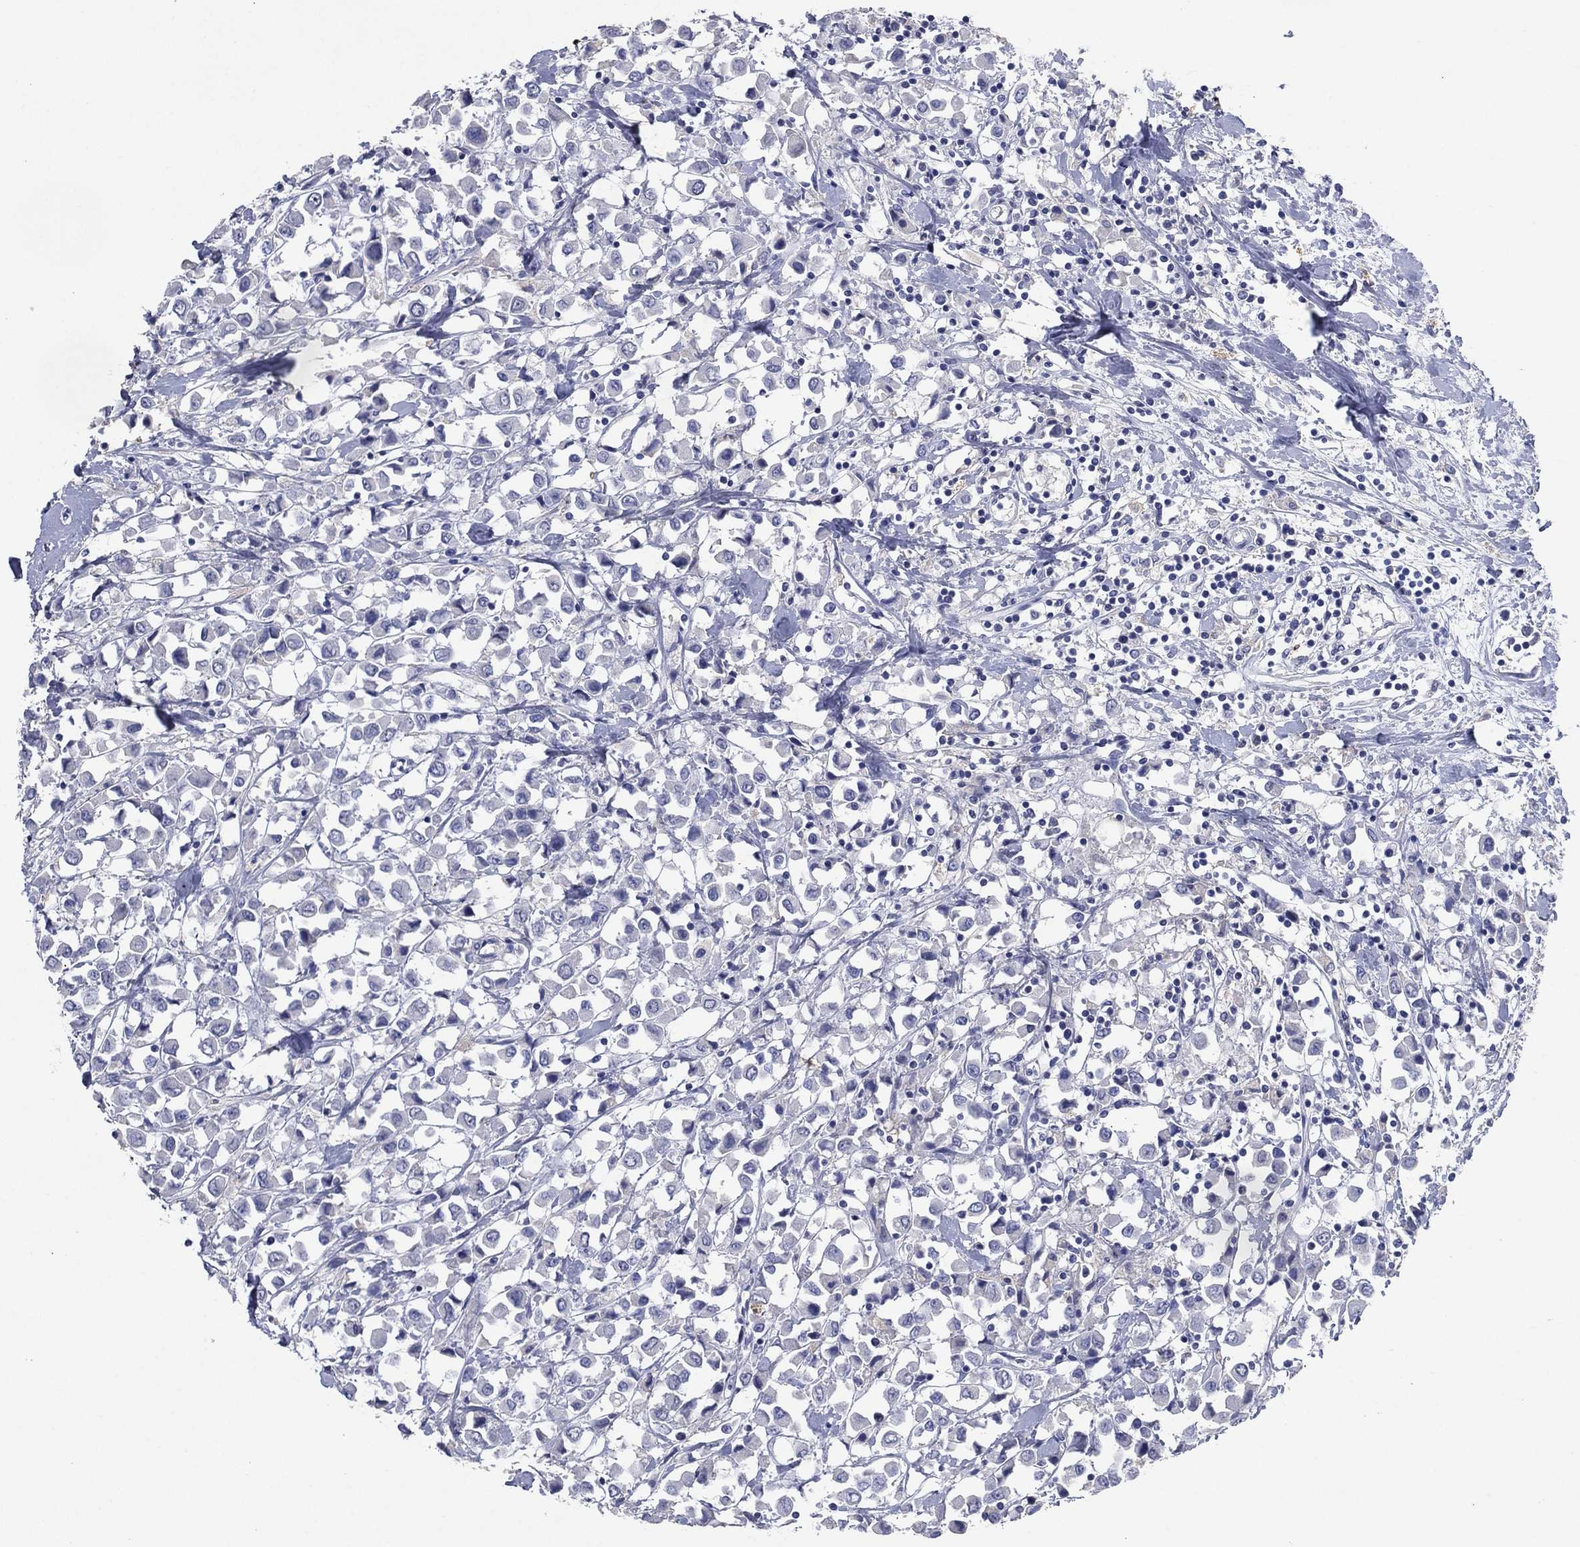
{"staining": {"intensity": "negative", "quantity": "none", "location": "none"}, "tissue": "breast cancer", "cell_type": "Tumor cells", "image_type": "cancer", "snomed": [{"axis": "morphology", "description": "Duct carcinoma"}, {"axis": "topography", "description": "Breast"}], "caption": "A photomicrograph of human invasive ductal carcinoma (breast) is negative for staining in tumor cells.", "gene": "FSCN2", "patient": {"sex": "female", "age": 61}}